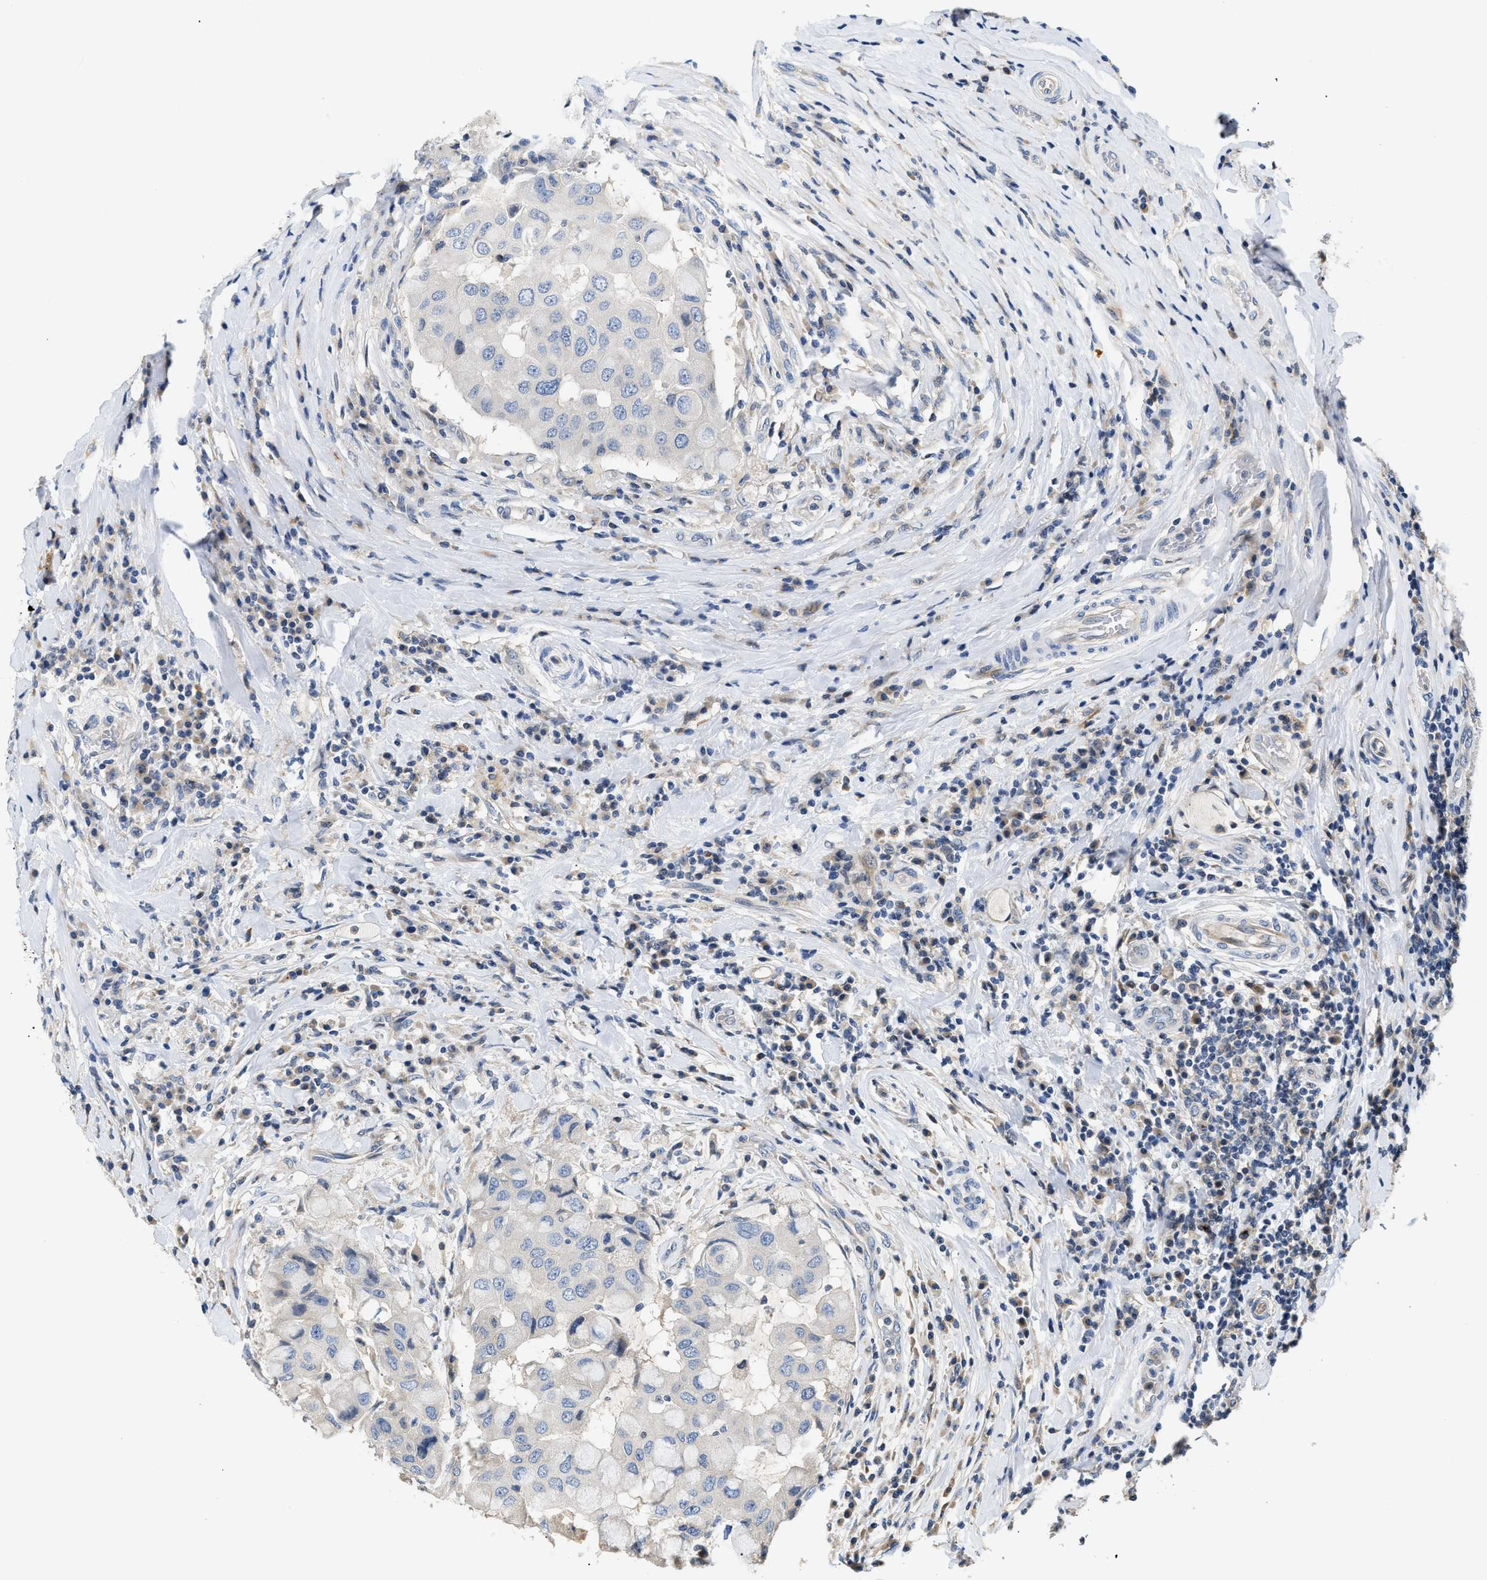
{"staining": {"intensity": "negative", "quantity": "none", "location": "none"}, "tissue": "breast cancer", "cell_type": "Tumor cells", "image_type": "cancer", "snomed": [{"axis": "morphology", "description": "Duct carcinoma"}, {"axis": "topography", "description": "Breast"}], "caption": "Breast cancer (intraductal carcinoma) stained for a protein using immunohistochemistry (IHC) reveals no expression tumor cells.", "gene": "IL17RC", "patient": {"sex": "female", "age": 27}}